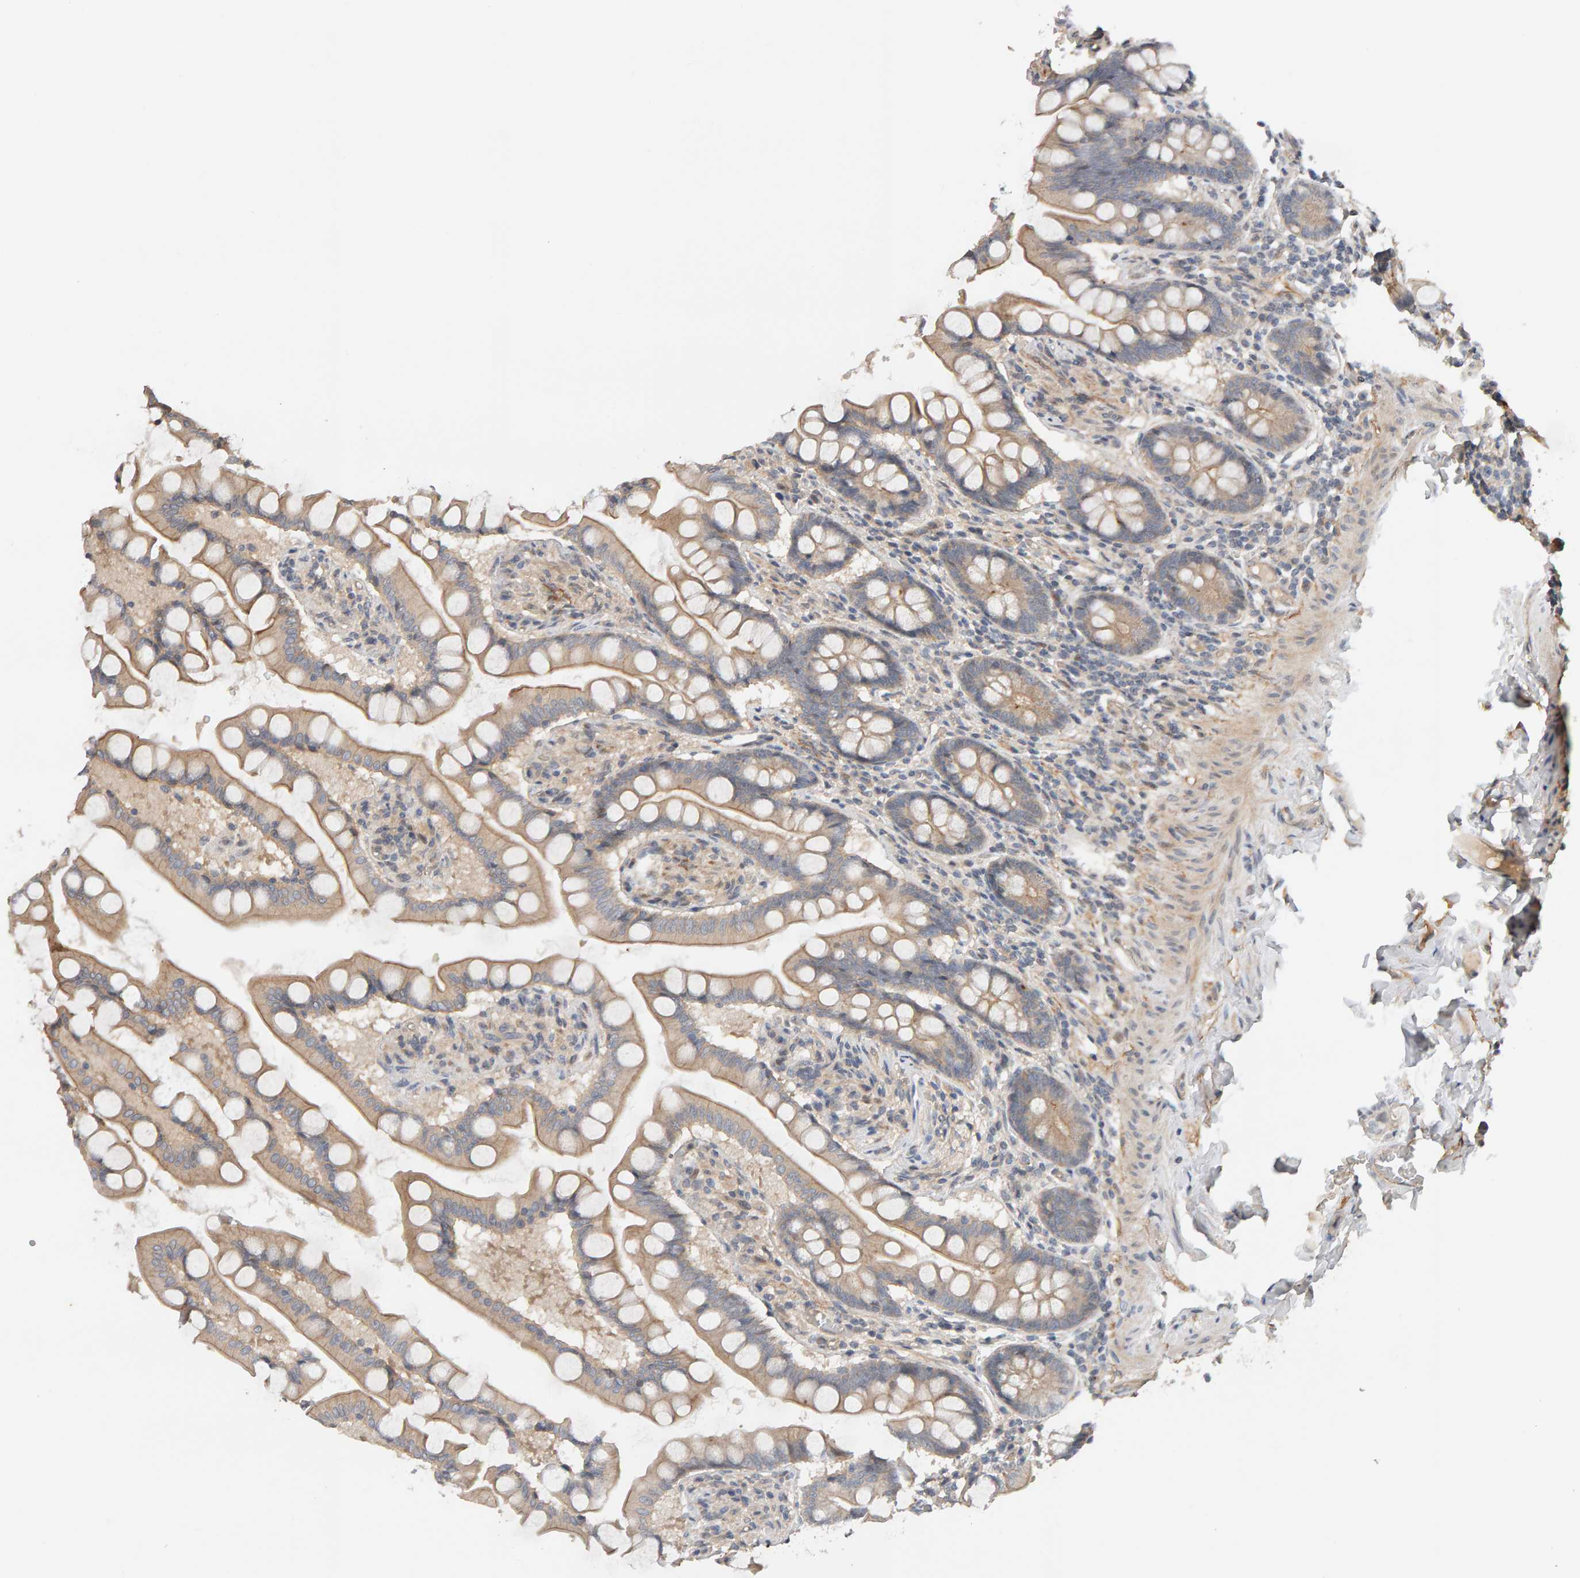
{"staining": {"intensity": "weak", "quantity": ">75%", "location": "cytoplasmic/membranous"}, "tissue": "small intestine", "cell_type": "Glandular cells", "image_type": "normal", "snomed": [{"axis": "morphology", "description": "Normal tissue, NOS"}, {"axis": "topography", "description": "Small intestine"}], "caption": "Immunohistochemistry (IHC) micrograph of unremarkable small intestine: human small intestine stained using immunohistochemistry (IHC) reveals low levels of weak protein expression localized specifically in the cytoplasmic/membranous of glandular cells, appearing as a cytoplasmic/membranous brown color.", "gene": "PPP1R16A", "patient": {"sex": "male", "age": 41}}